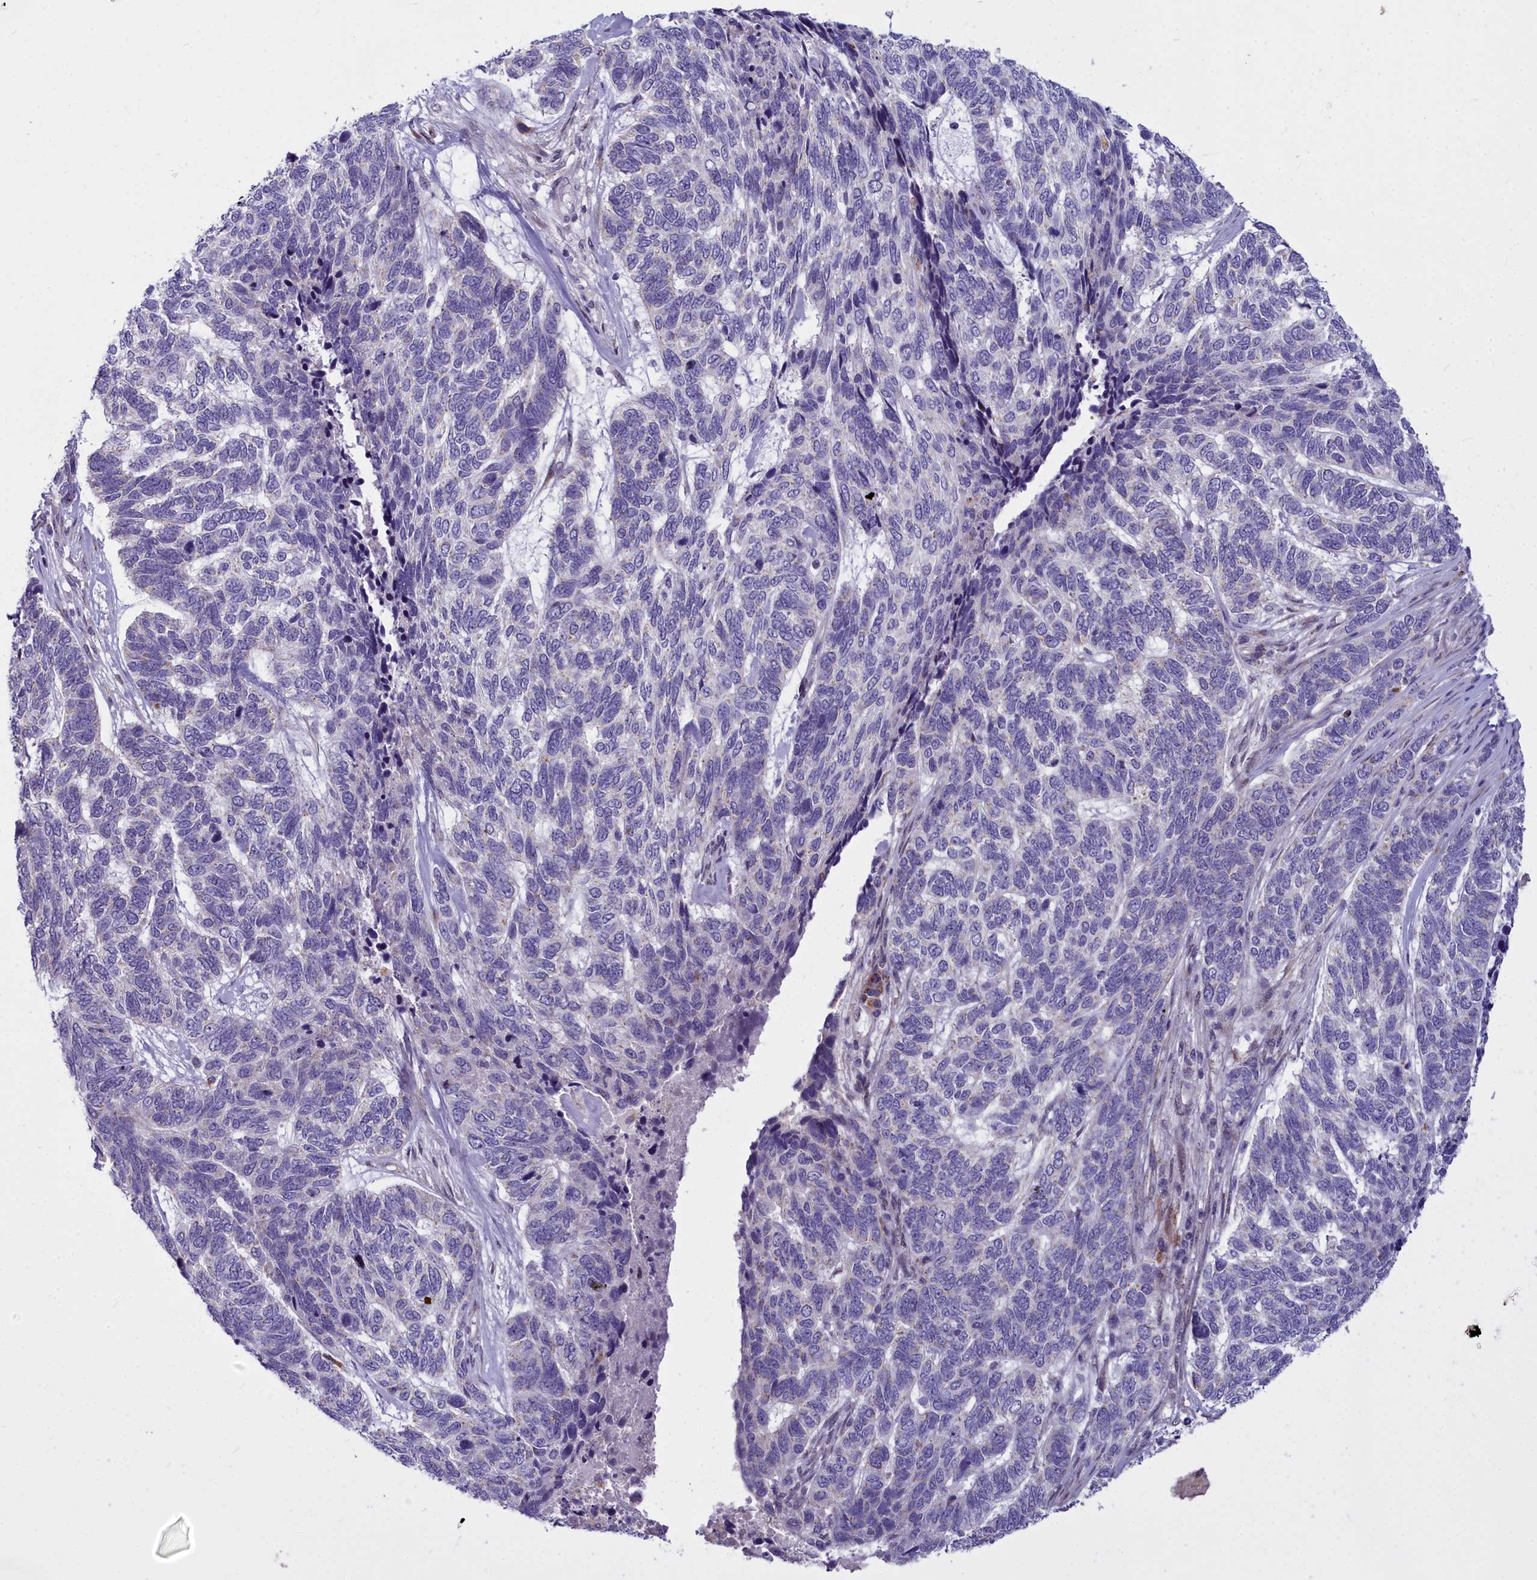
{"staining": {"intensity": "negative", "quantity": "none", "location": "none"}, "tissue": "skin cancer", "cell_type": "Tumor cells", "image_type": "cancer", "snomed": [{"axis": "morphology", "description": "Basal cell carcinoma"}, {"axis": "topography", "description": "Skin"}], "caption": "This is an IHC photomicrograph of human basal cell carcinoma (skin). There is no staining in tumor cells.", "gene": "WDPCP", "patient": {"sex": "female", "age": 65}}